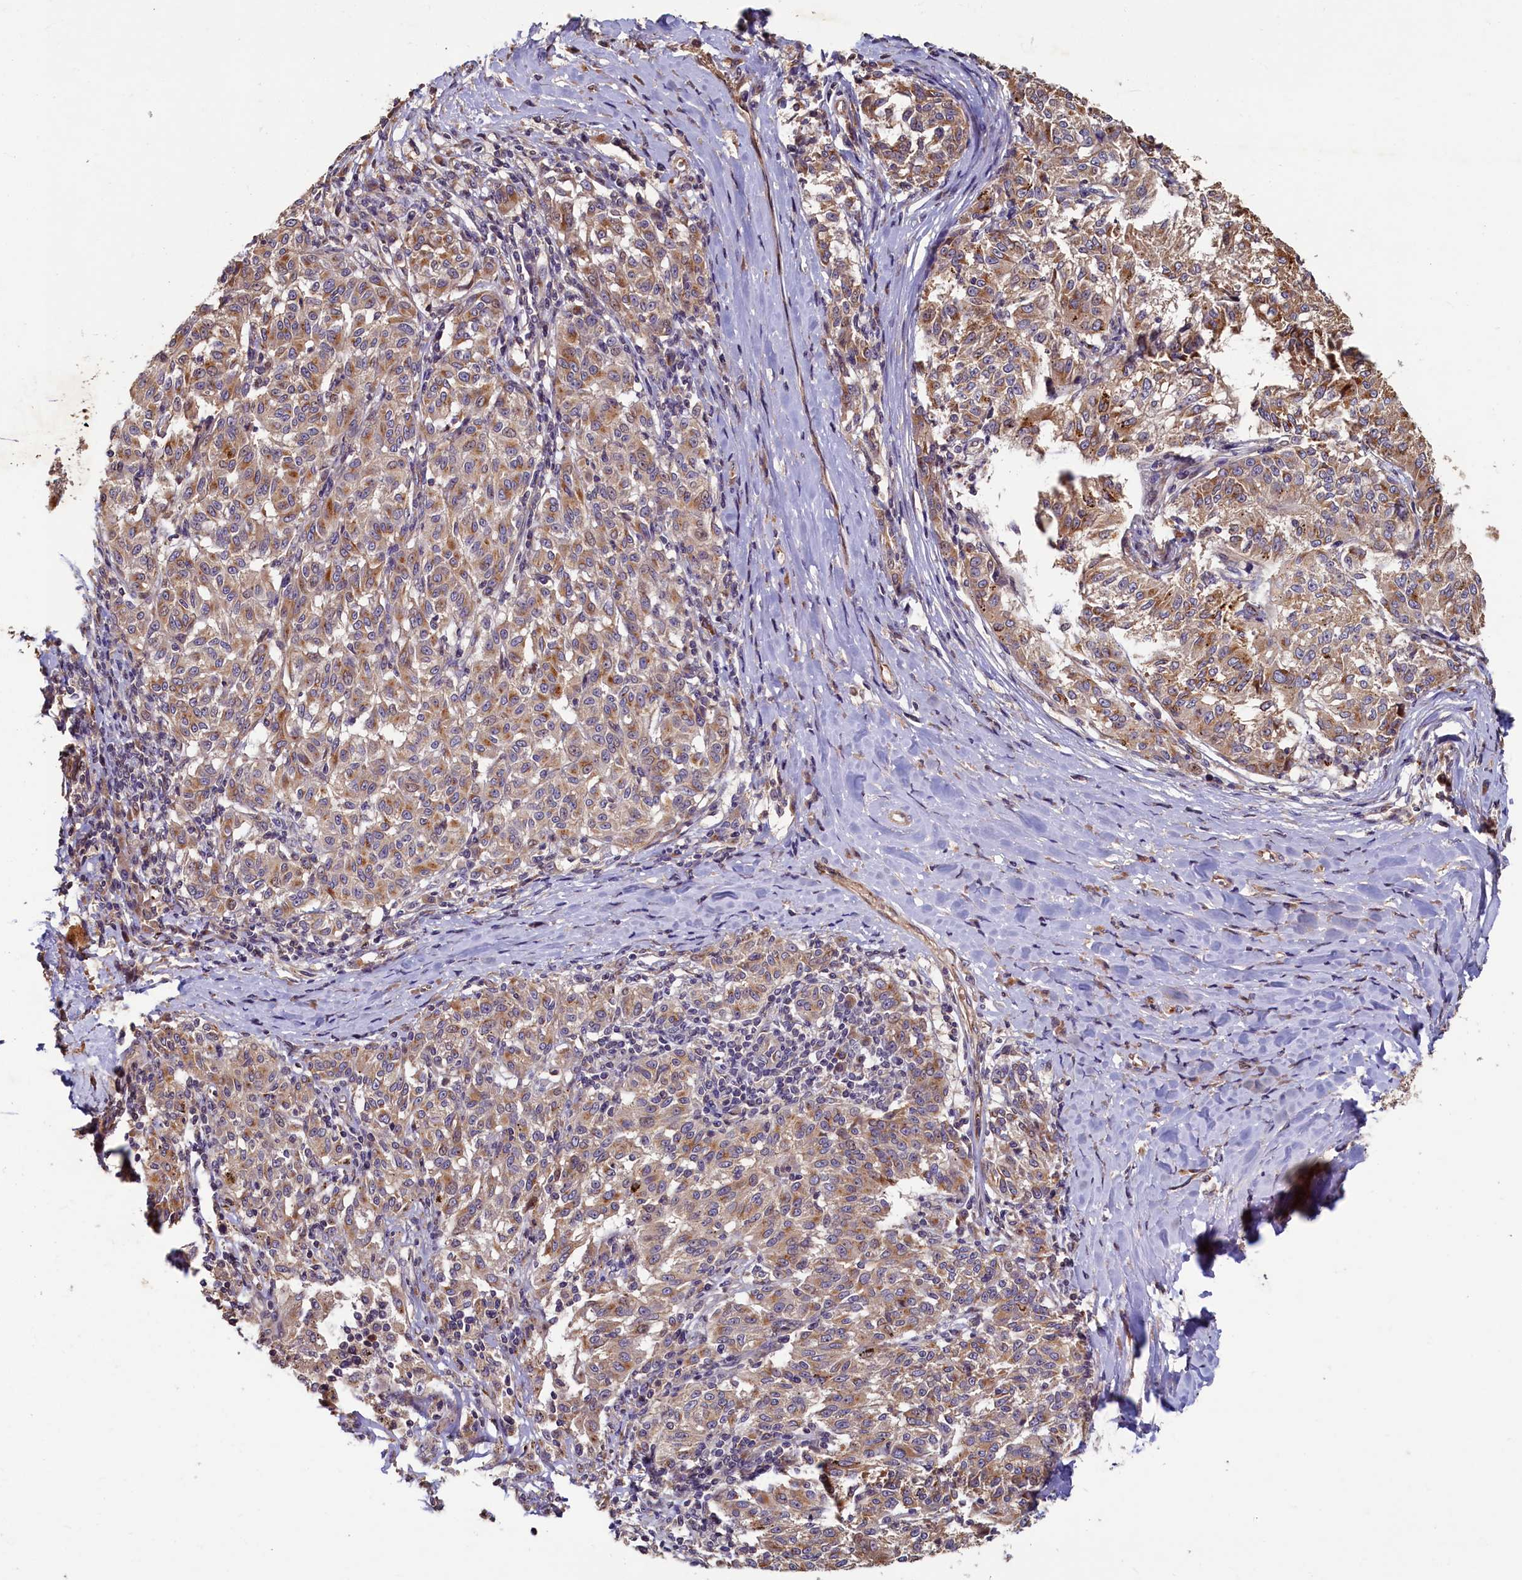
{"staining": {"intensity": "moderate", "quantity": ">75%", "location": "cytoplasmic/membranous"}, "tissue": "melanoma", "cell_type": "Tumor cells", "image_type": "cancer", "snomed": [{"axis": "morphology", "description": "Malignant melanoma, NOS"}, {"axis": "topography", "description": "Skin"}], "caption": "A medium amount of moderate cytoplasmic/membranous expression is identified in about >75% of tumor cells in melanoma tissue.", "gene": "TMEM181", "patient": {"sex": "female", "age": 72}}